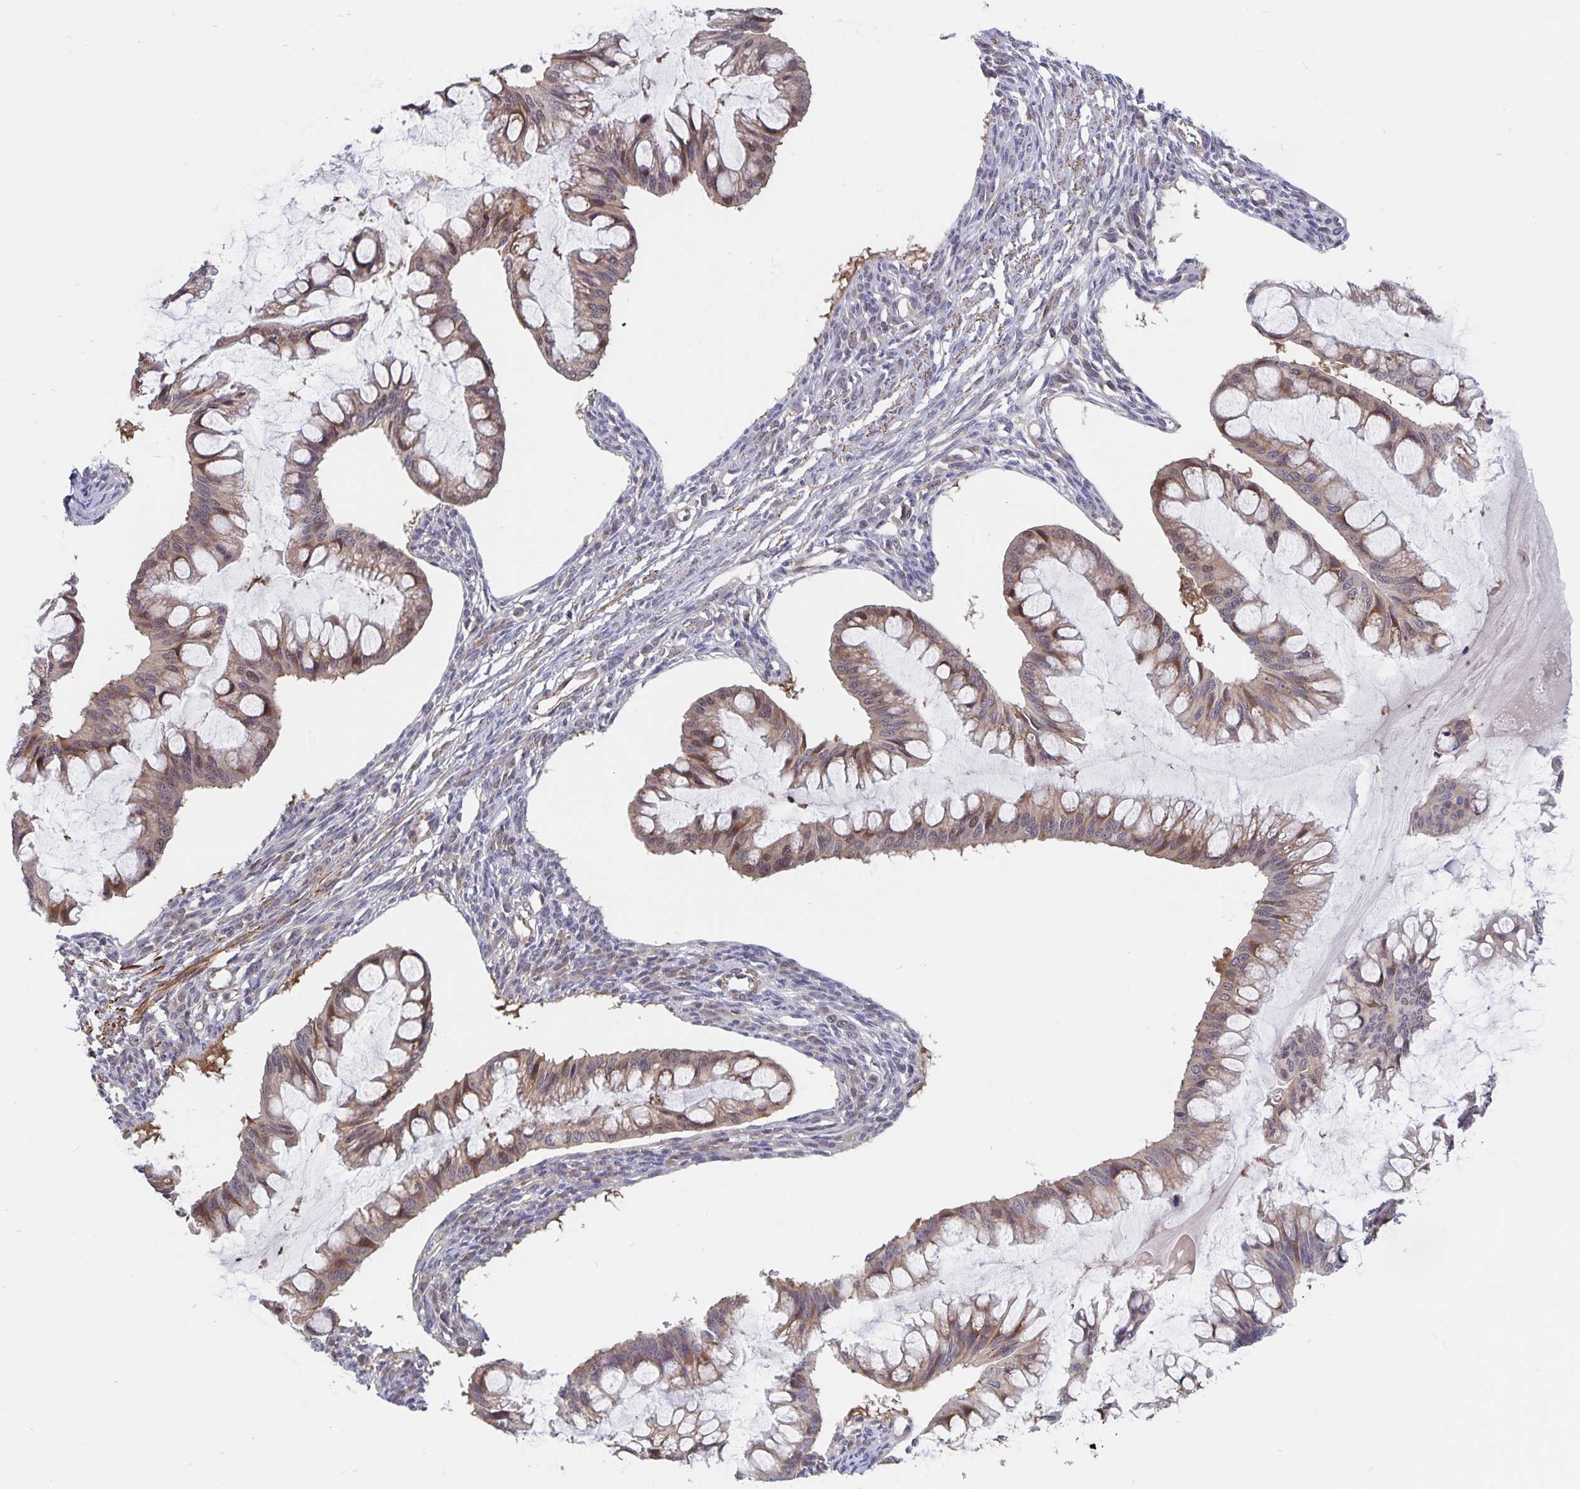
{"staining": {"intensity": "weak", "quantity": "25%-75%", "location": "cytoplasmic/membranous,nuclear"}, "tissue": "ovarian cancer", "cell_type": "Tumor cells", "image_type": "cancer", "snomed": [{"axis": "morphology", "description": "Cystadenocarcinoma, mucinous, NOS"}, {"axis": "topography", "description": "Ovary"}], "caption": "About 25%-75% of tumor cells in ovarian cancer (mucinous cystadenocarcinoma) reveal weak cytoplasmic/membranous and nuclear protein staining as visualized by brown immunohistochemical staining.", "gene": "BAG6", "patient": {"sex": "female", "age": 73}}